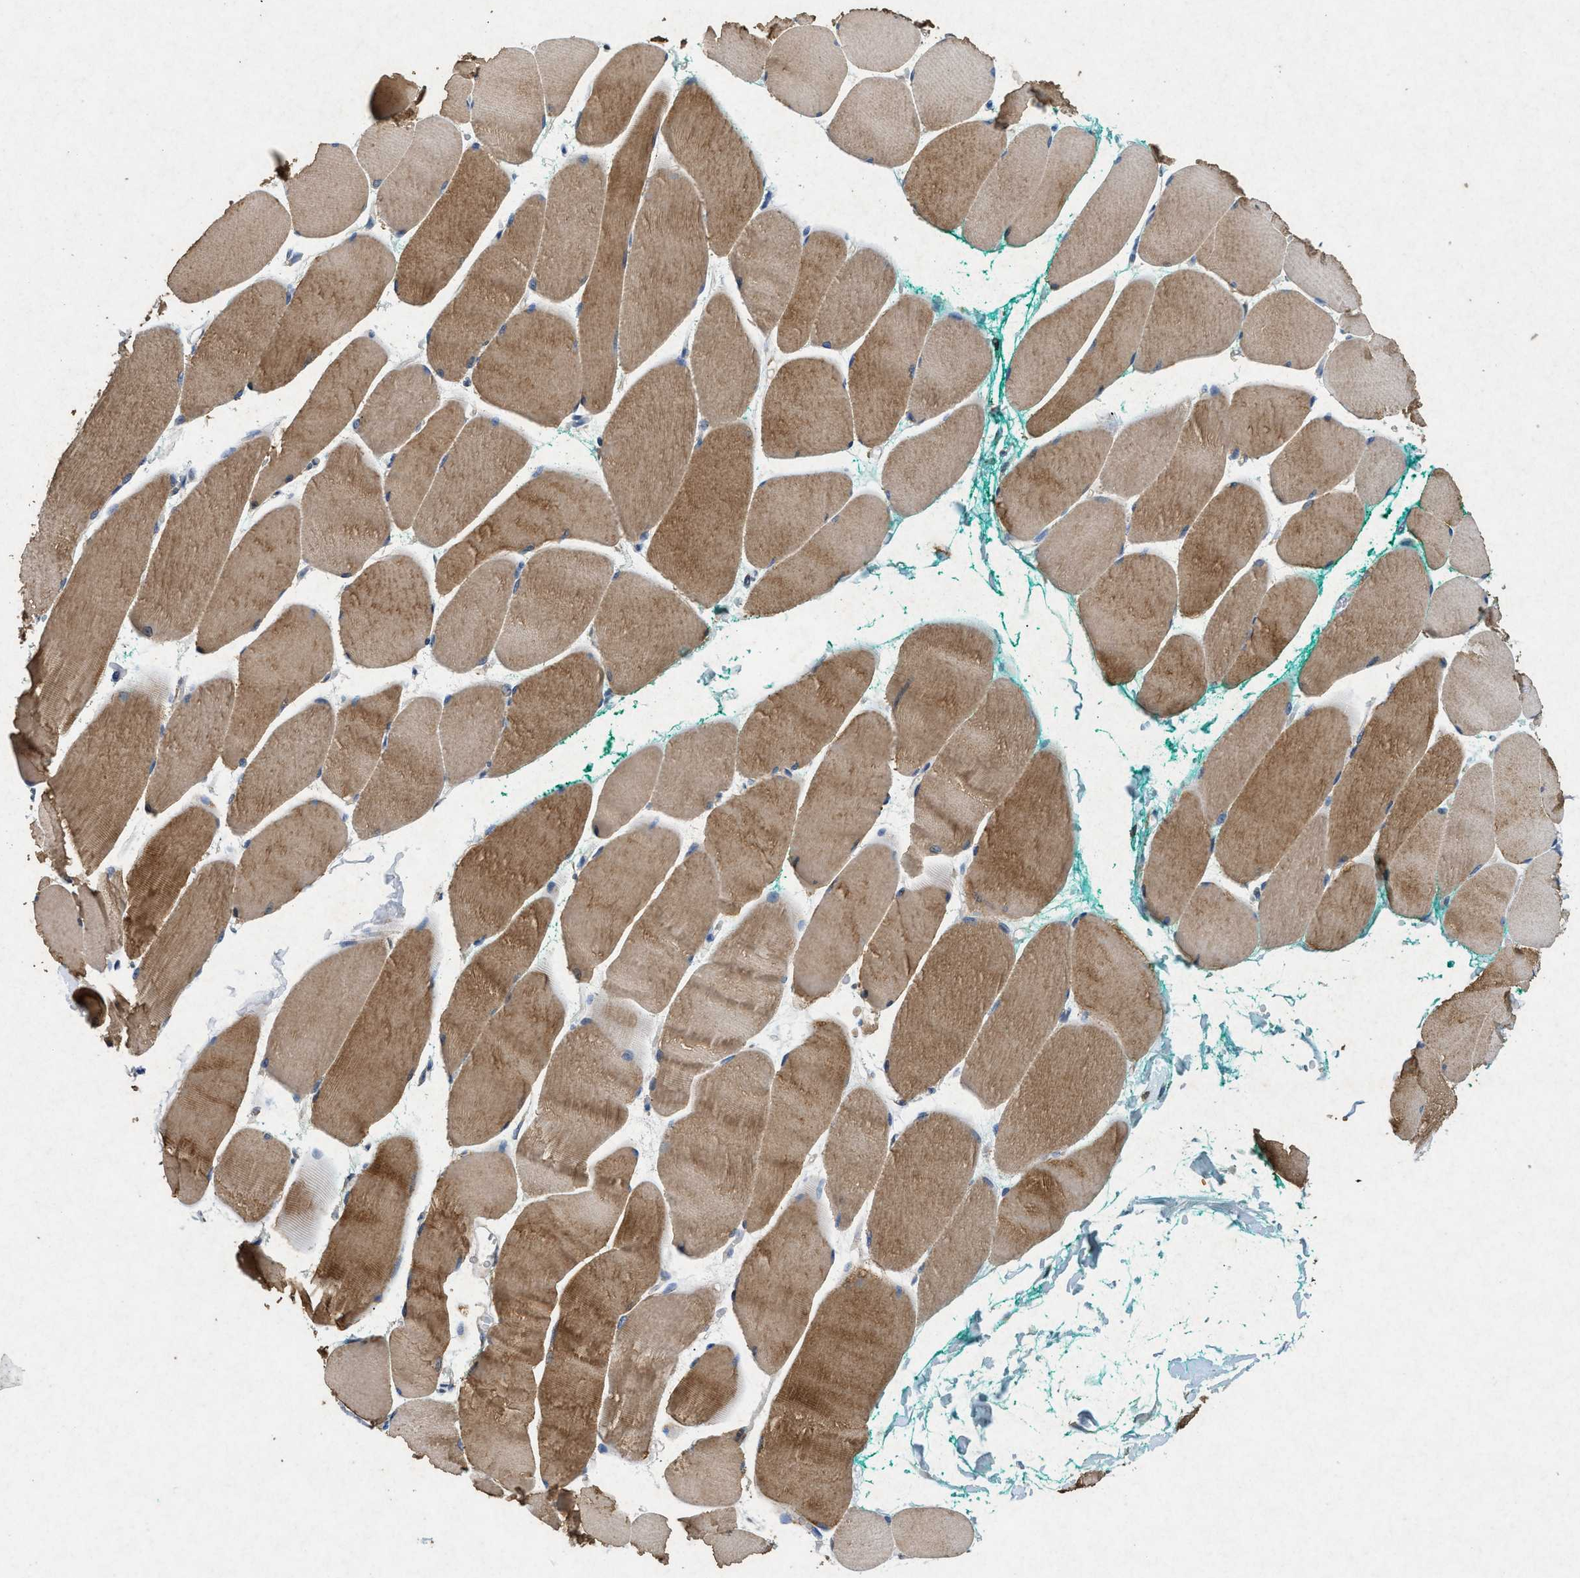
{"staining": {"intensity": "moderate", "quantity": ">75%", "location": "cytoplasmic/membranous"}, "tissue": "skeletal muscle", "cell_type": "Myocytes", "image_type": "normal", "snomed": [{"axis": "morphology", "description": "Normal tissue, NOS"}, {"axis": "morphology", "description": "Squamous cell carcinoma, NOS"}, {"axis": "topography", "description": "Skeletal muscle"}], "caption": "A medium amount of moderate cytoplasmic/membranous positivity is present in approximately >75% of myocytes in unremarkable skeletal muscle. (Brightfield microscopy of DAB IHC at high magnification).", "gene": "CDK15", "patient": {"sex": "male", "age": 51}}